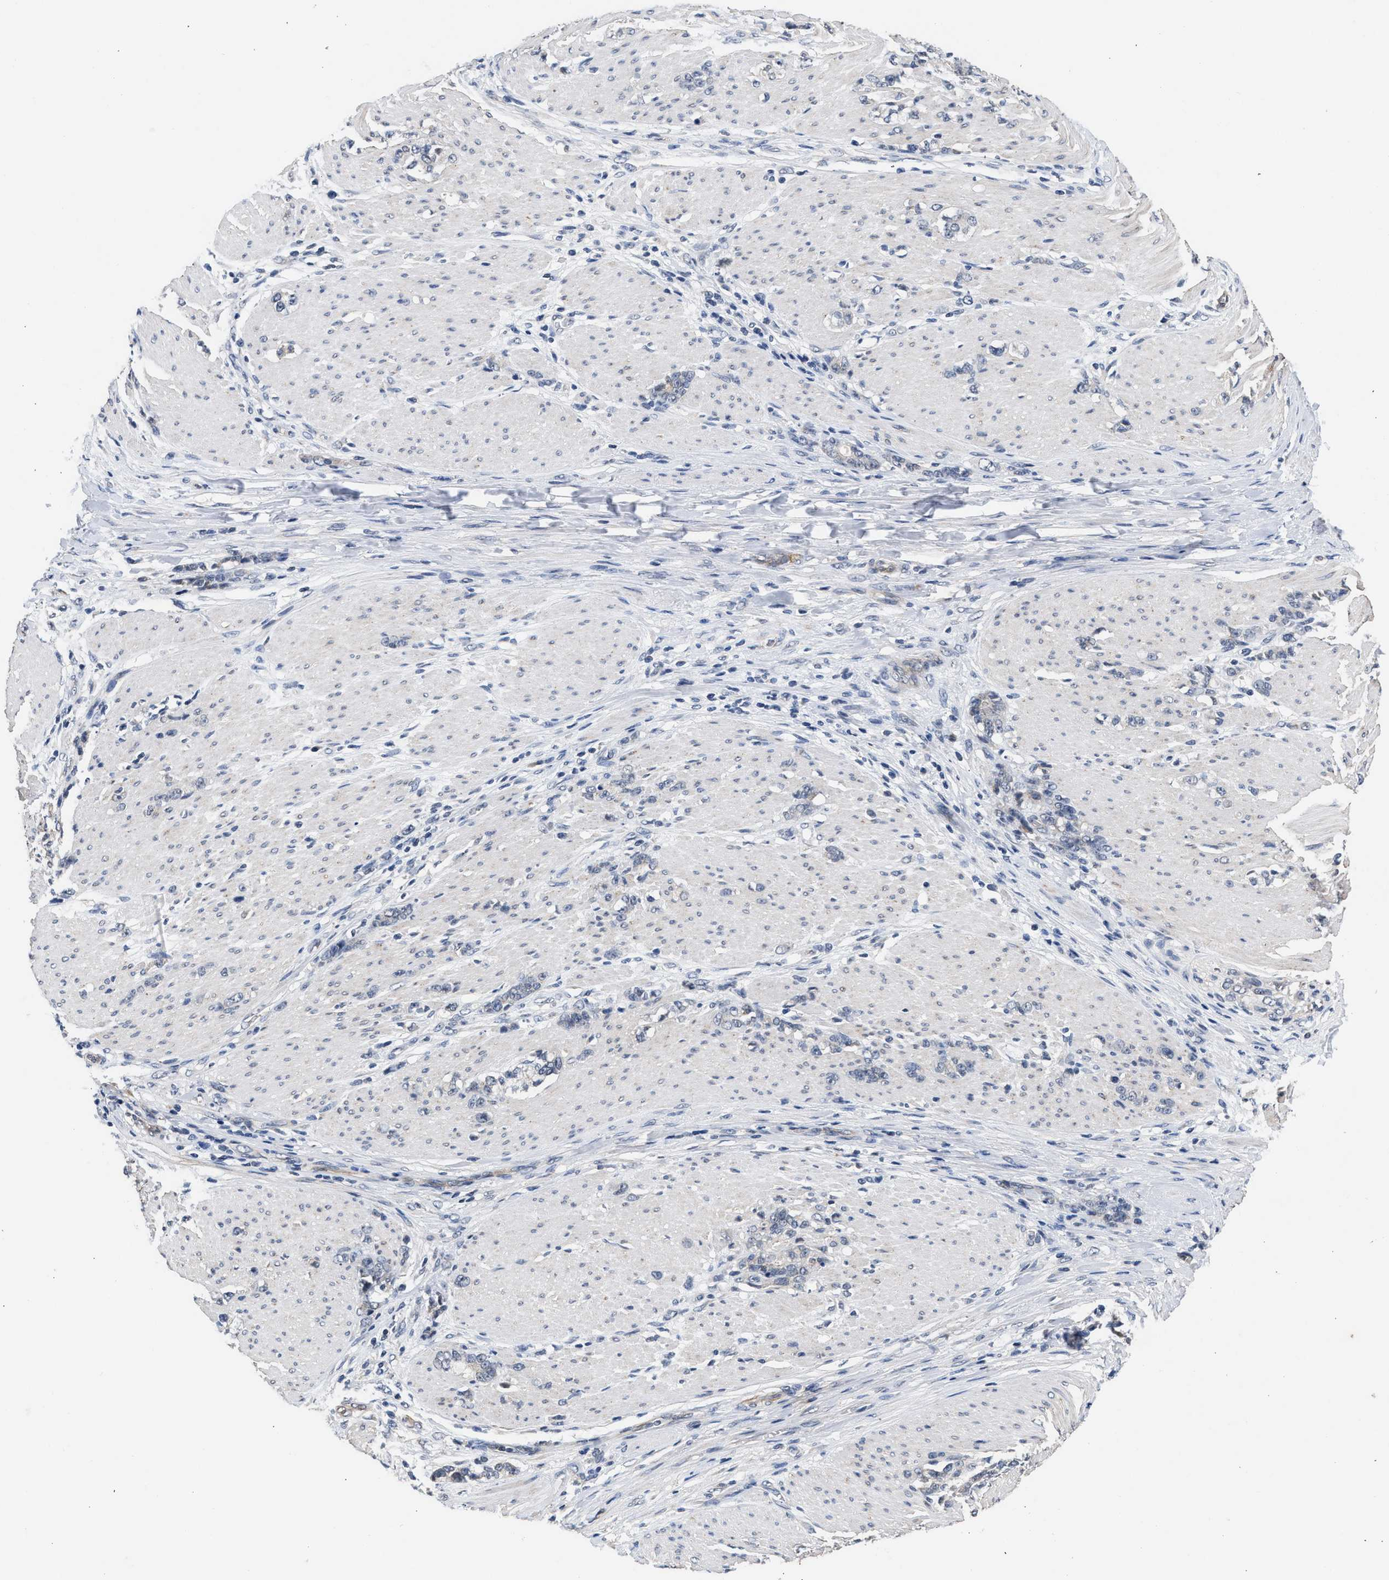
{"staining": {"intensity": "negative", "quantity": "none", "location": "none"}, "tissue": "stomach cancer", "cell_type": "Tumor cells", "image_type": "cancer", "snomed": [{"axis": "morphology", "description": "Adenocarcinoma, NOS"}, {"axis": "topography", "description": "Stomach, lower"}], "caption": "Image shows no protein staining in tumor cells of stomach cancer (adenocarcinoma) tissue.", "gene": "CSF3R", "patient": {"sex": "male", "age": 88}}